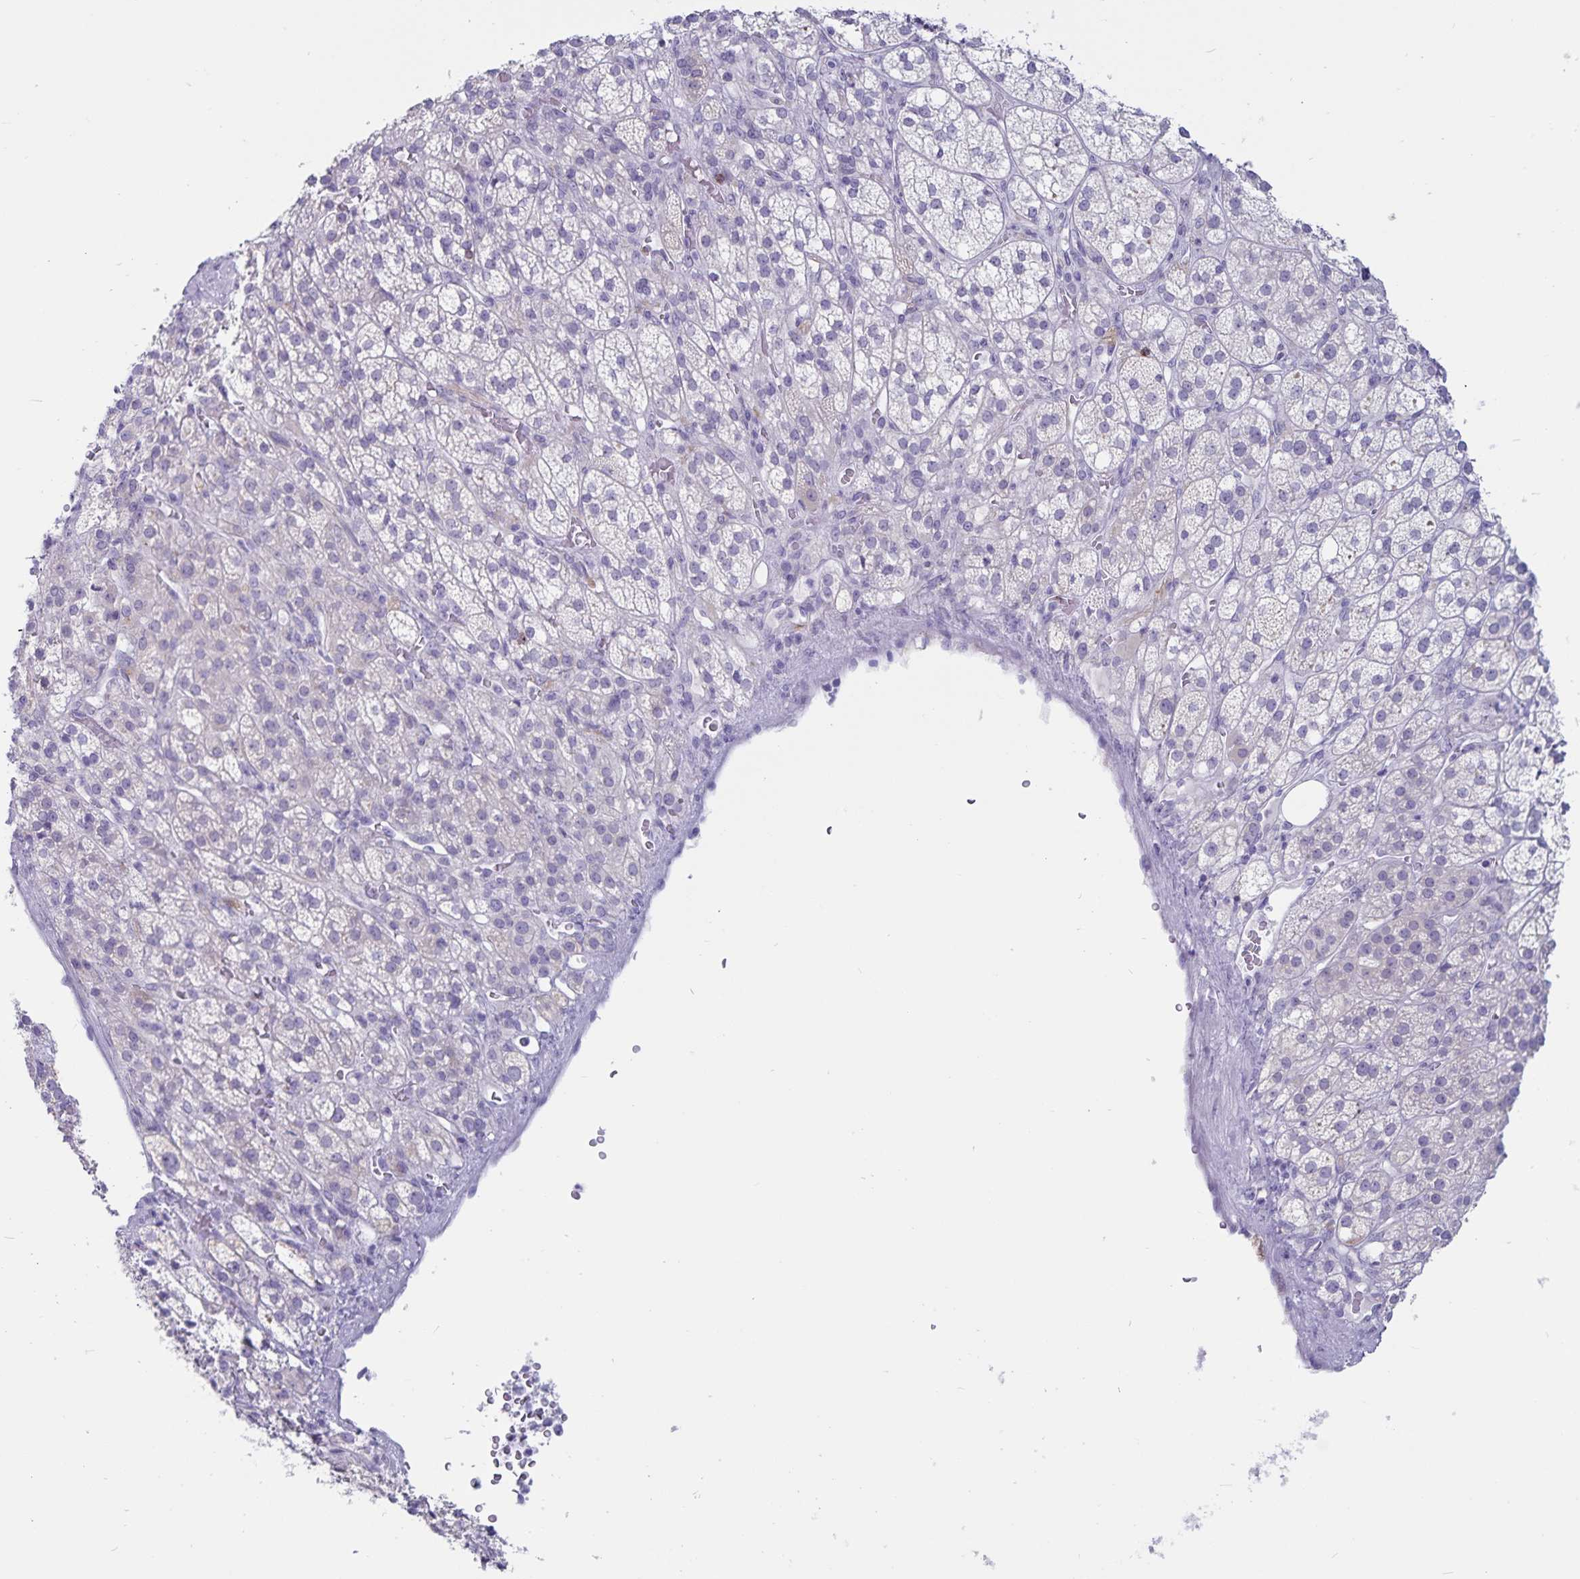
{"staining": {"intensity": "weak", "quantity": "25%-75%", "location": "cytoplasmic/membranous"}, "tissue": "adrenal gland", "cell_type": "Glandular cells", "image_type": "normal", "snomed": [{"axis": "morphology", "description": "Normal tissue, NOS"}, {"axis": "topography", "description": "Adrenal gland"}], "caption": "Immunohistochemical staining of benign adrenal gland reveals weak cytoplasmic/membranous protein staining in about 25%-75% of glandular cells.", "gene": "GNLY", "patient": {"sex": "female", "age": 60}}